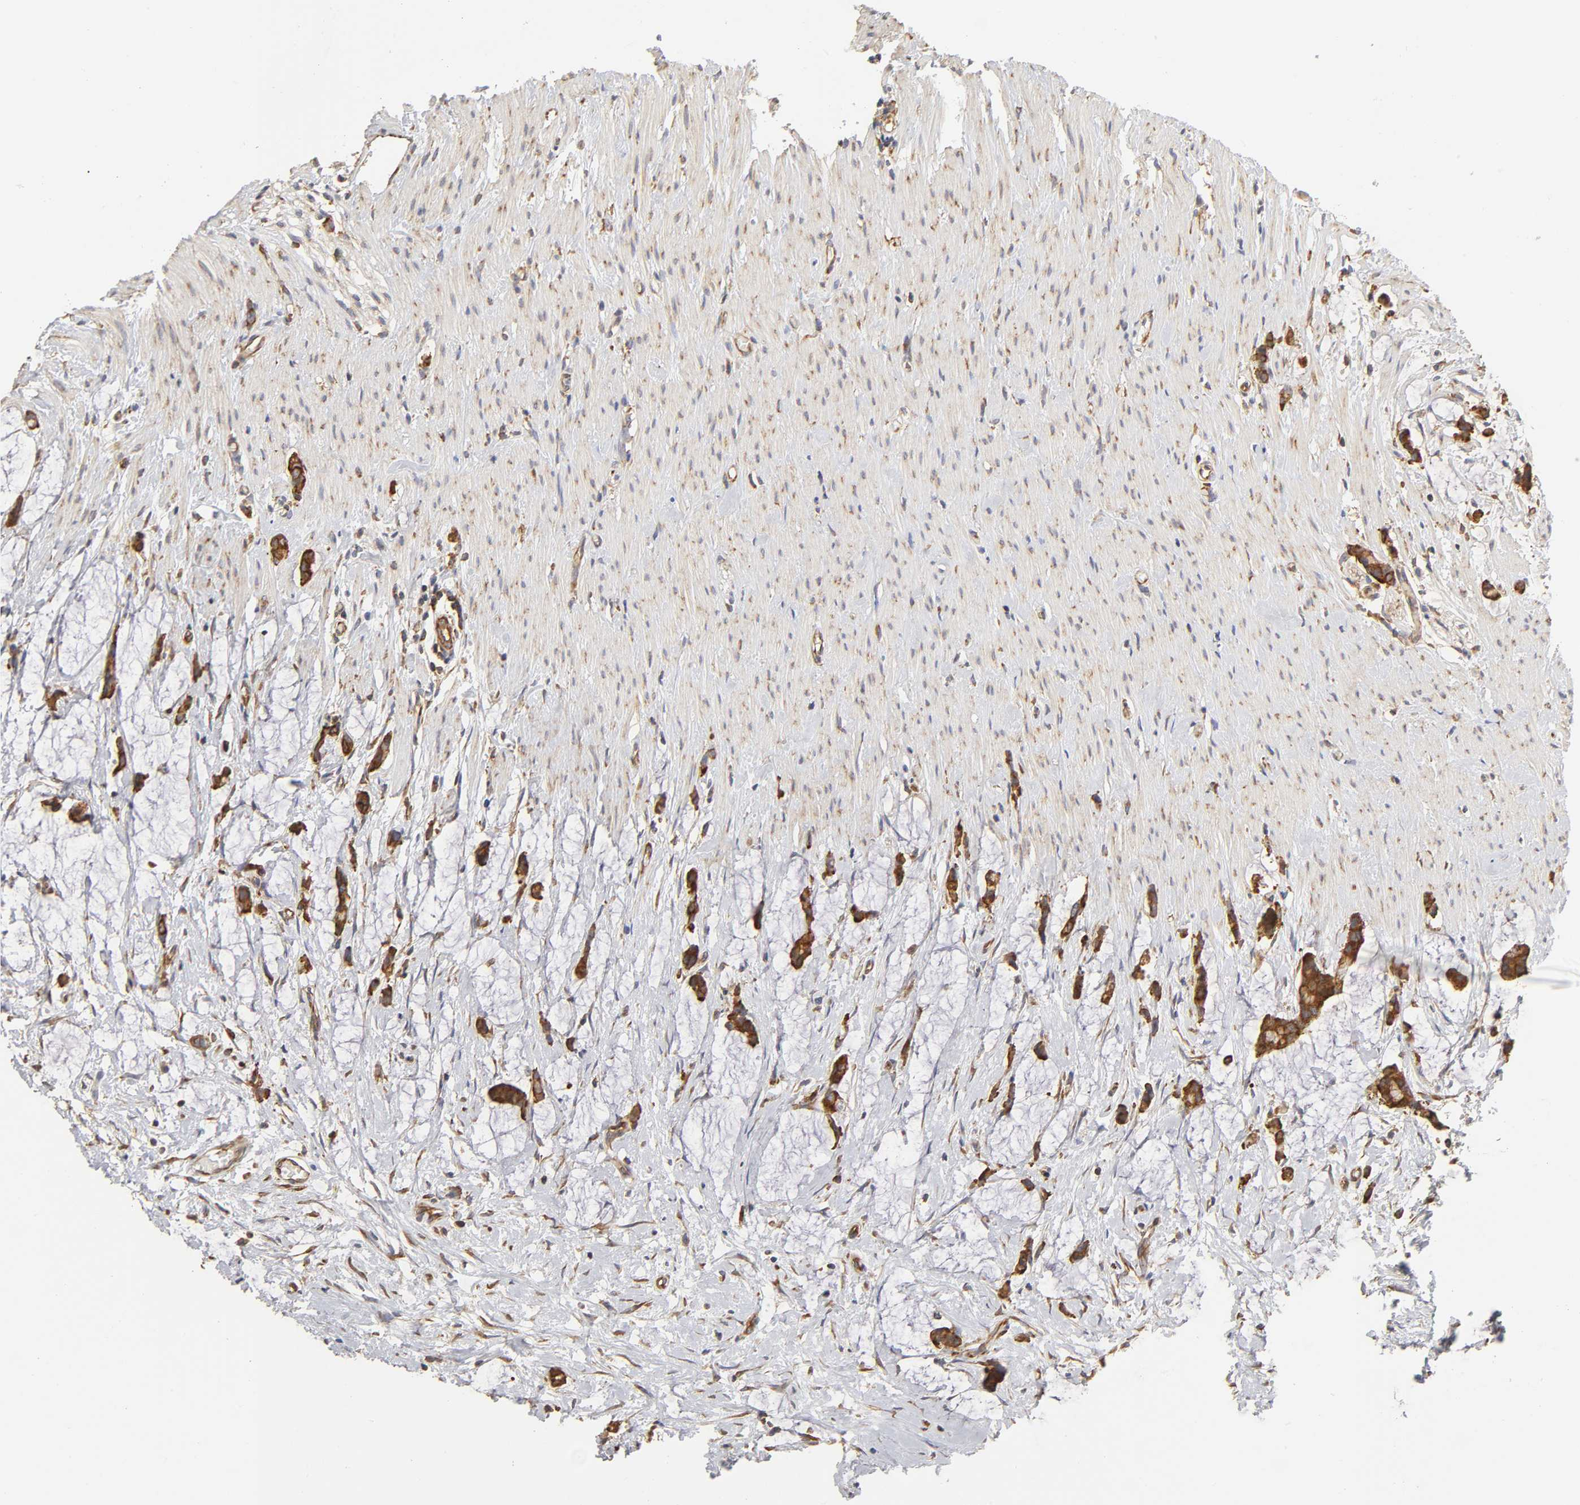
{"staining": {"intensity": "strong", "quantity": ">75%", "location": "cytoplasmic/membranous"}, "tissue": "colorectal cancer", "cell_type": "Tumor cells", "image_type": "cancer", "snomed": [{"axis": "morphology", "description": "Adenocarcinoma, NOS"}, {"axis": "topography", "description": "Colon"}], "caption": "A micrograph of human colorectal cancer stained for a protein exhibits strong cytoplasmic/membranous brown staining in tumor cells.", "gene": "RPL14", "patient": {"sex": "male", "age": 14}}